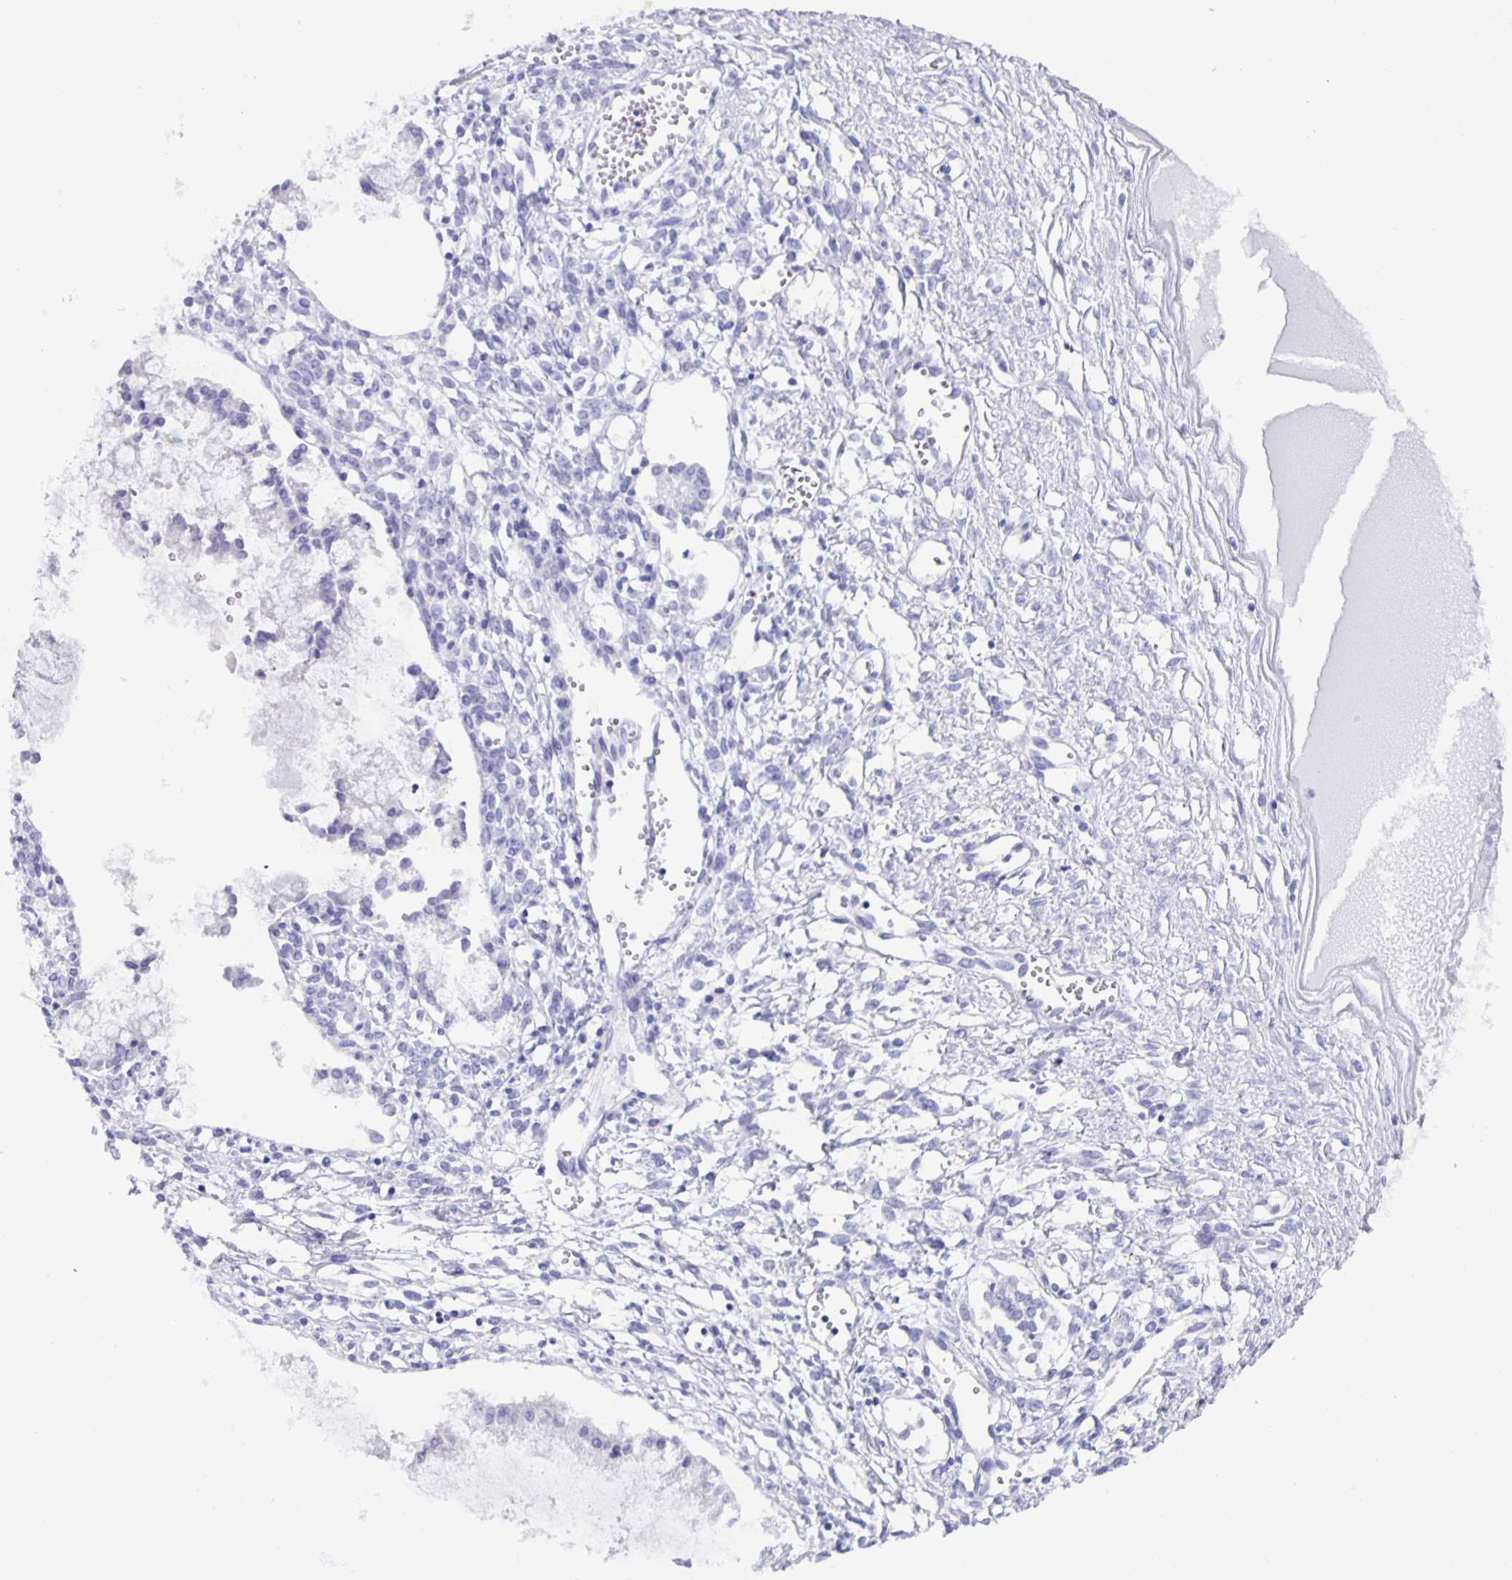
{"staining": {"intensity": "negative", "quantity": "none", "location": "none"}, "tissue": "ovarian cancer", "cell_type": "Tumor cells", "image_type": "cancer", "snomed": [{"axis": "morphology", "description": "Cystadenocarcinoma, mucinous, NOS"}, {"axis": "topography", "description": "Ovary"}], "caption": "Human ovarian cancer stained for a protein using immunohistochemistry (IHC) reveals no expression in tumor cells.", "gene": "GUCA2A", "patient": {"sex": "female", "age": 34}}